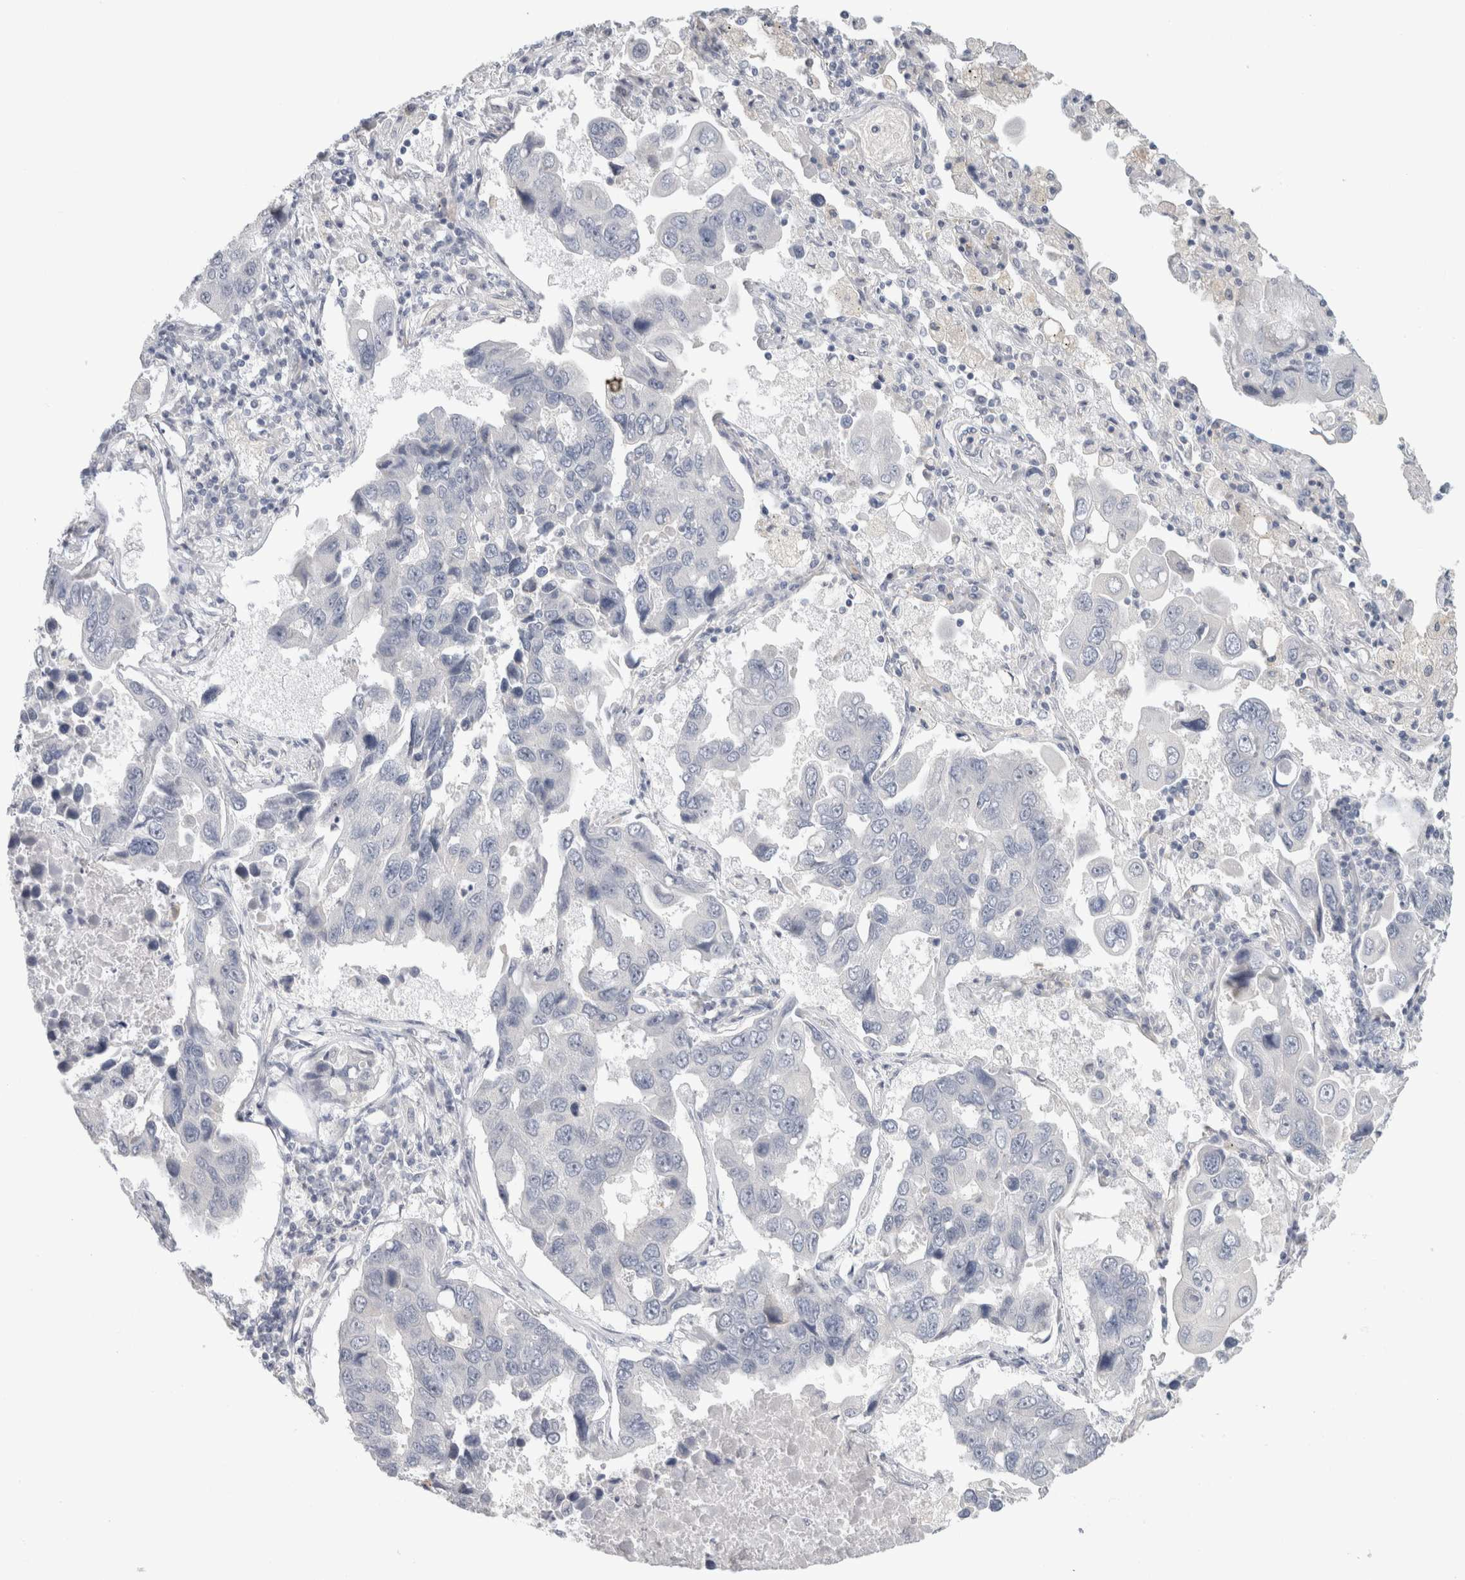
{"staining": {"intensity": "negative", "quantity": "none", "location": "none"}, "tissue": "lung cancer", "cell_type": "Tumor cells", "image_type": "cancer", "snomed": [{"axis": "morphology", "description": "Adenocarcinoma, NOS"}, {"axis": "topography", "description": "Lung"}], "caption": "DAB (3,3'-diaminobenzidine) immunohistochemical staining of lung adenocarcinoma shows no significant expression in tumor cells. (DAB immunohistochemistry, high magnification).", "gene": "FMR1NB", "patient": {"sex": "male", "age": 64}}